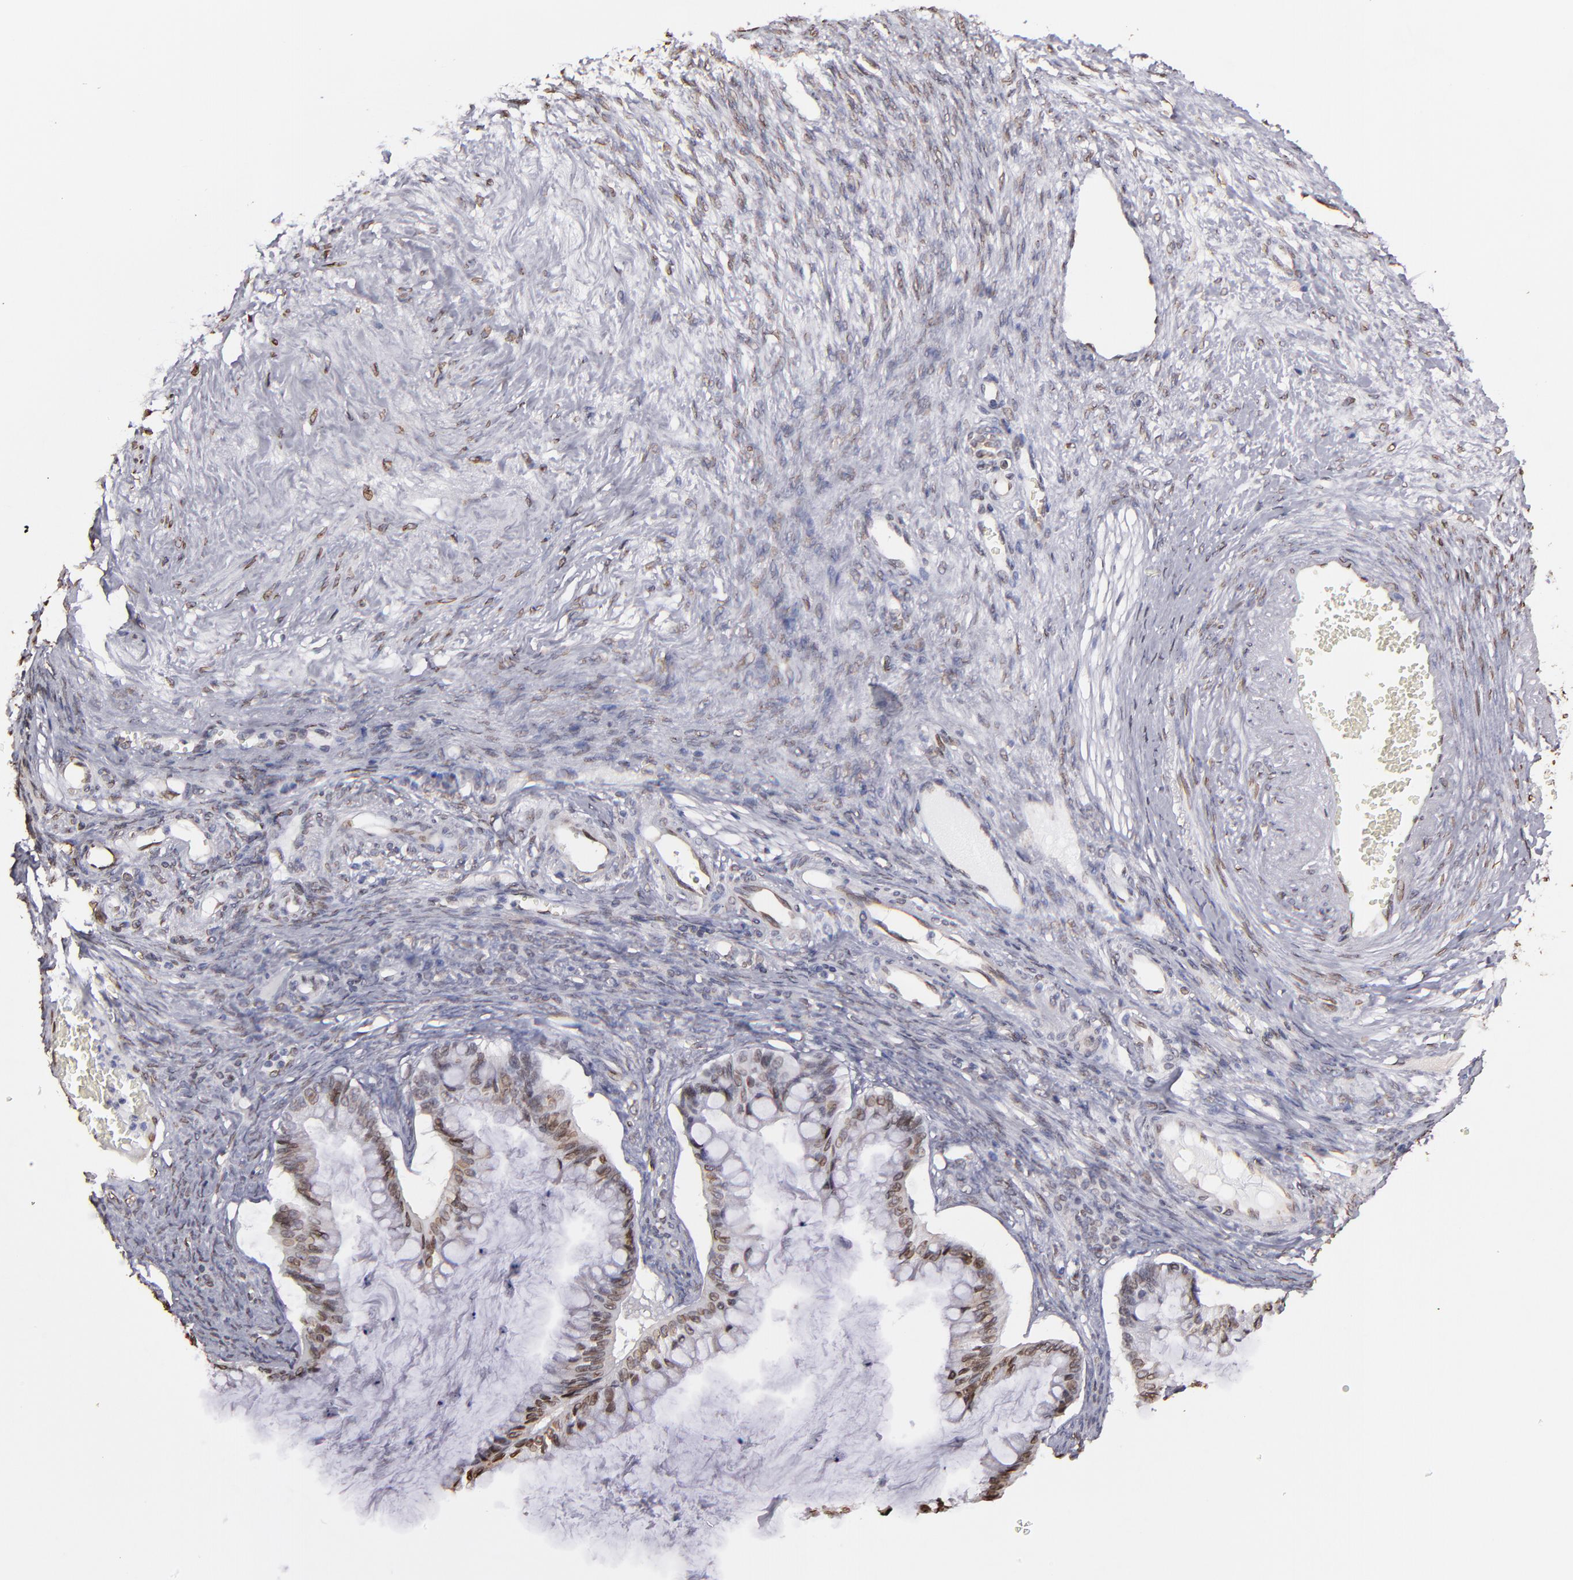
{"staining": {"intensity": "moderate", "quantity": ">75%", "location": "cytoplasmic/membranous,nuclear"}, "tissue": "ovarian cancer", "cell_type": "Tumor cells", "image_type": "cancer", "snomed": [{"axis": "morphology", "description": "Cystadenocarcinoma, mucinous, NOS"}, {"axis": "topography", "description": "Ovary"}], "caption": "The image shows a brown stain indicating the presence of a protein in the cytoplasmic/membranous and nuclear of tumor cells in ovarian cancer. Nuclei are stained in blue.", "gene": "PUM3", "patient": {"sex": "female", "age": 57}}